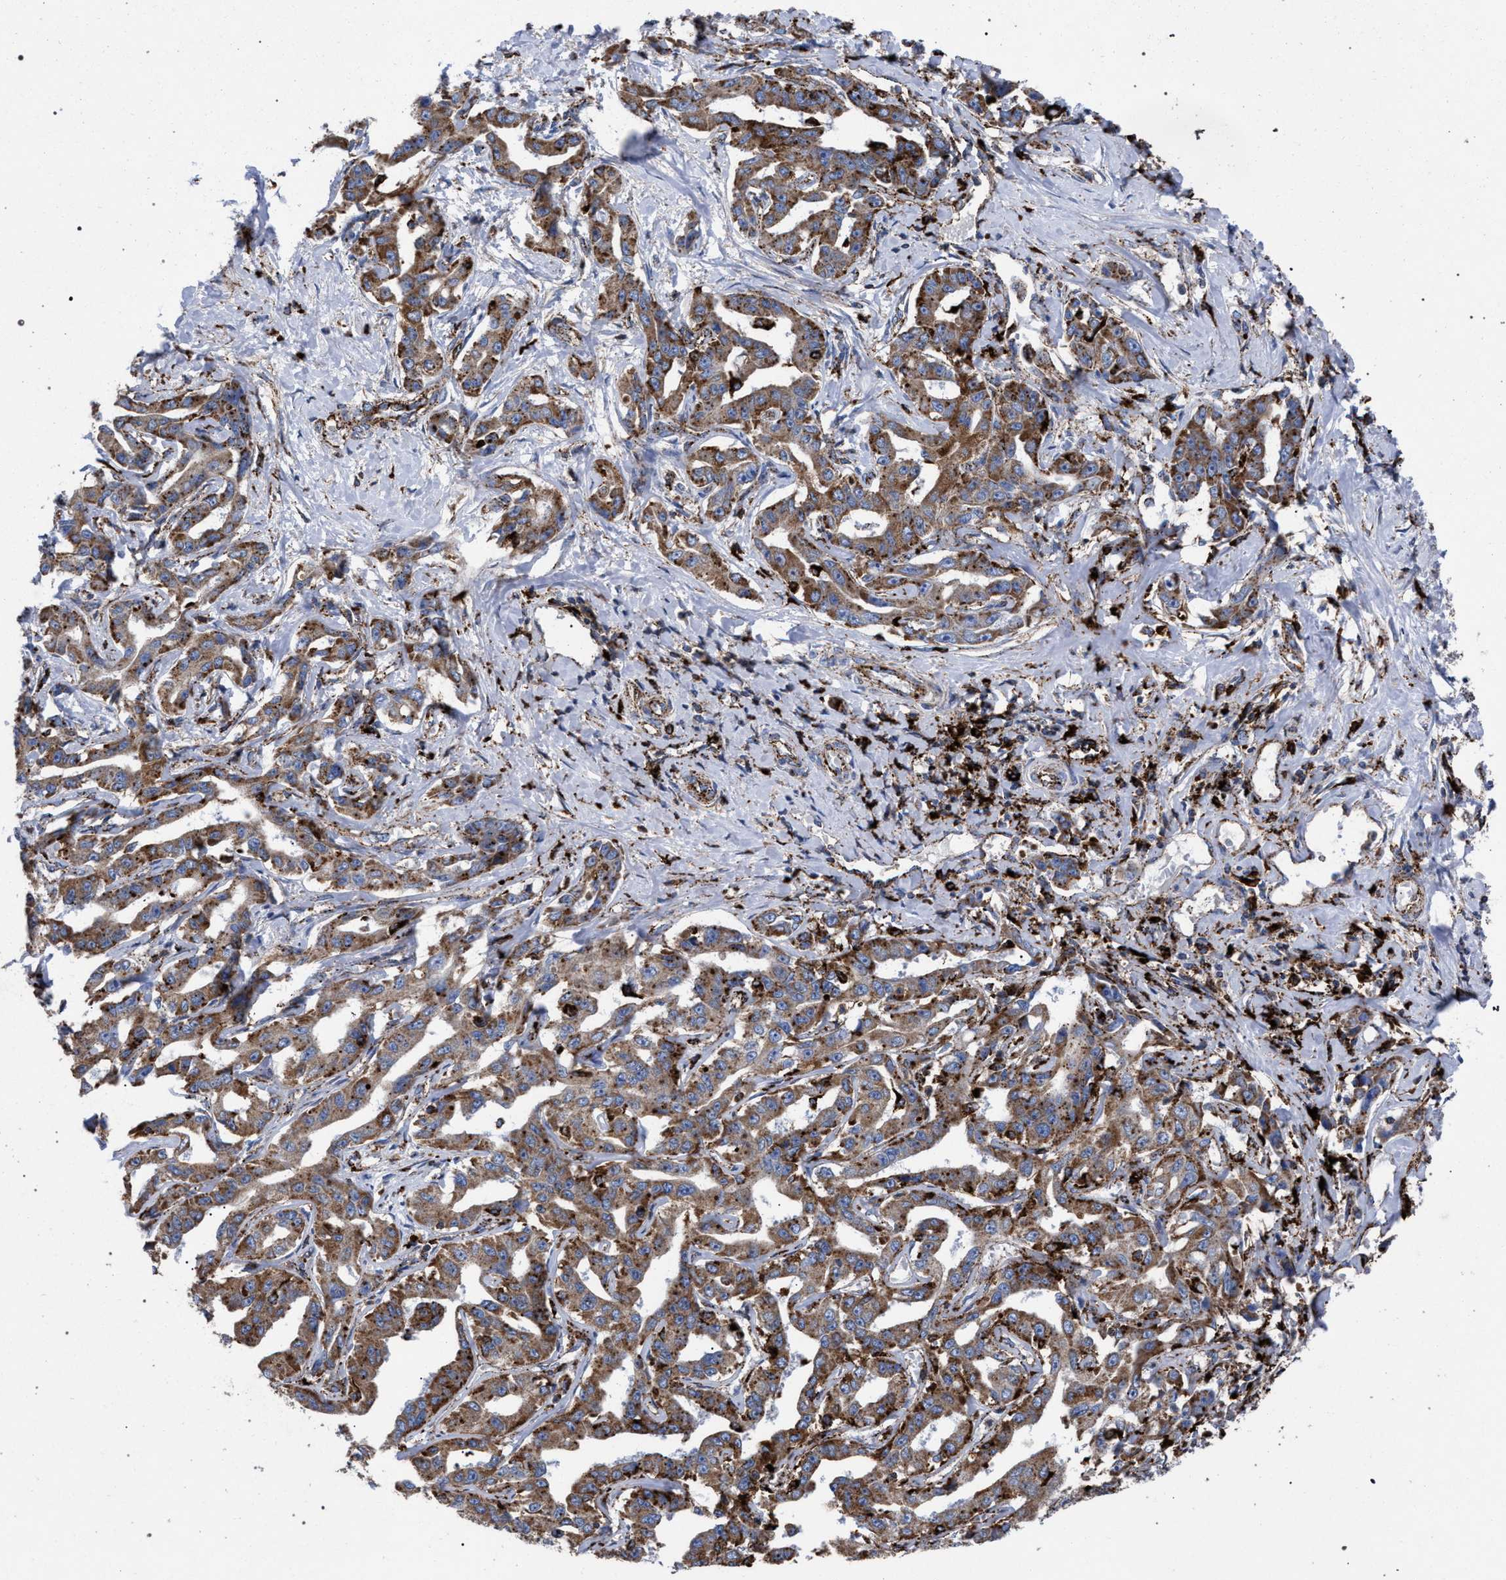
{"staining": {"intensity": "moderate", "quantity": ">75%", "location": "cytoplasmic/membranous"}, "tissue": "liver cancer", "cell_type": "Tumor cells", "image_type": "cancer", "snomed": [{"axis": "morphology", "description": "Cholangiocarcinoma"}, {"axis": "topography", "description": "Liver"}], "caption": "Immunohistochemistry (IHC) staining of liver cancer (cholangiocarcinoma), which shows medium levels of moderate cytoplasmic/membranous staining in about >75% of tumor cells indicating moderate cytoplasmic/membranous protein staining. The staining was performed using DAB (3,3'-diaminobenzidine) (brown) for protein detection and nuclei were counterstained in hematoxylin (blue).", "gene": "PPT1", "patient": {"sex": "male", "age": 59}}